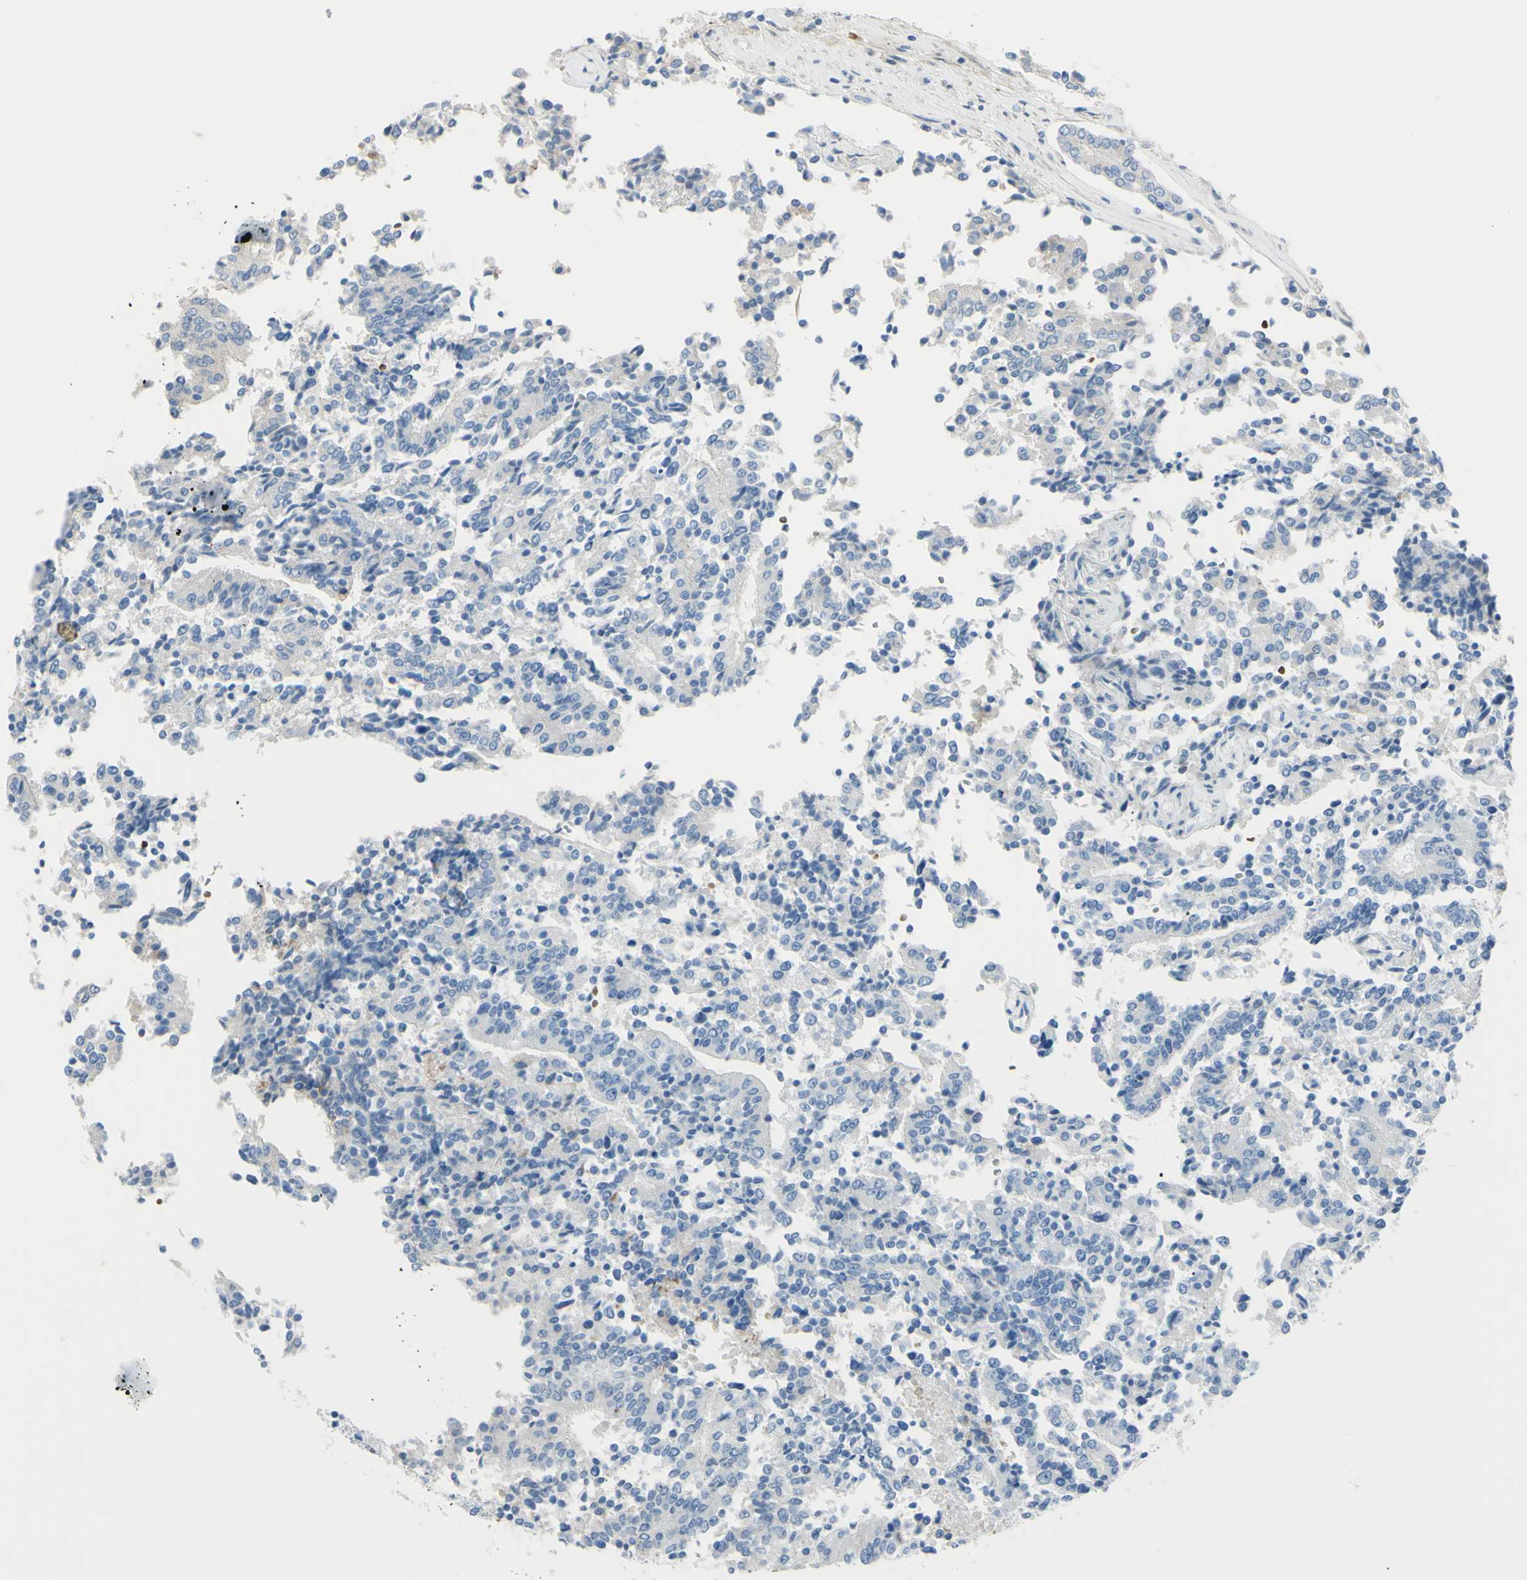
{"staining": {"intensity": "negative", "quantity": "none", "location": "none"}, "tissue": "prostate cancer", "cell_type": "Tumor cells", "image_type": "cancer", "snomed": [{"axis": "morphology", "description": "Normal tissue, NOS"}, {"axis": "morphology", "description": "Adenocarcinoma, High grade"}, {"axis": "topography", "description": "Prostate"}, {"axis": "topography", "description": "Seminal veicle"}], "caption": "High magnification brightfield microscopy of prostate cancer (high-grade adenocarcinoma) stained with DAB (3,3'-diaminobenzidine) (brown) and counterstained with hematoxylin (blue): tumor cells show no significant expression. (DAB immunohistochemistry (IHC), high magnification).", "gene": "NCBP2L", "patient": {"sex": "male", "age": 55}}